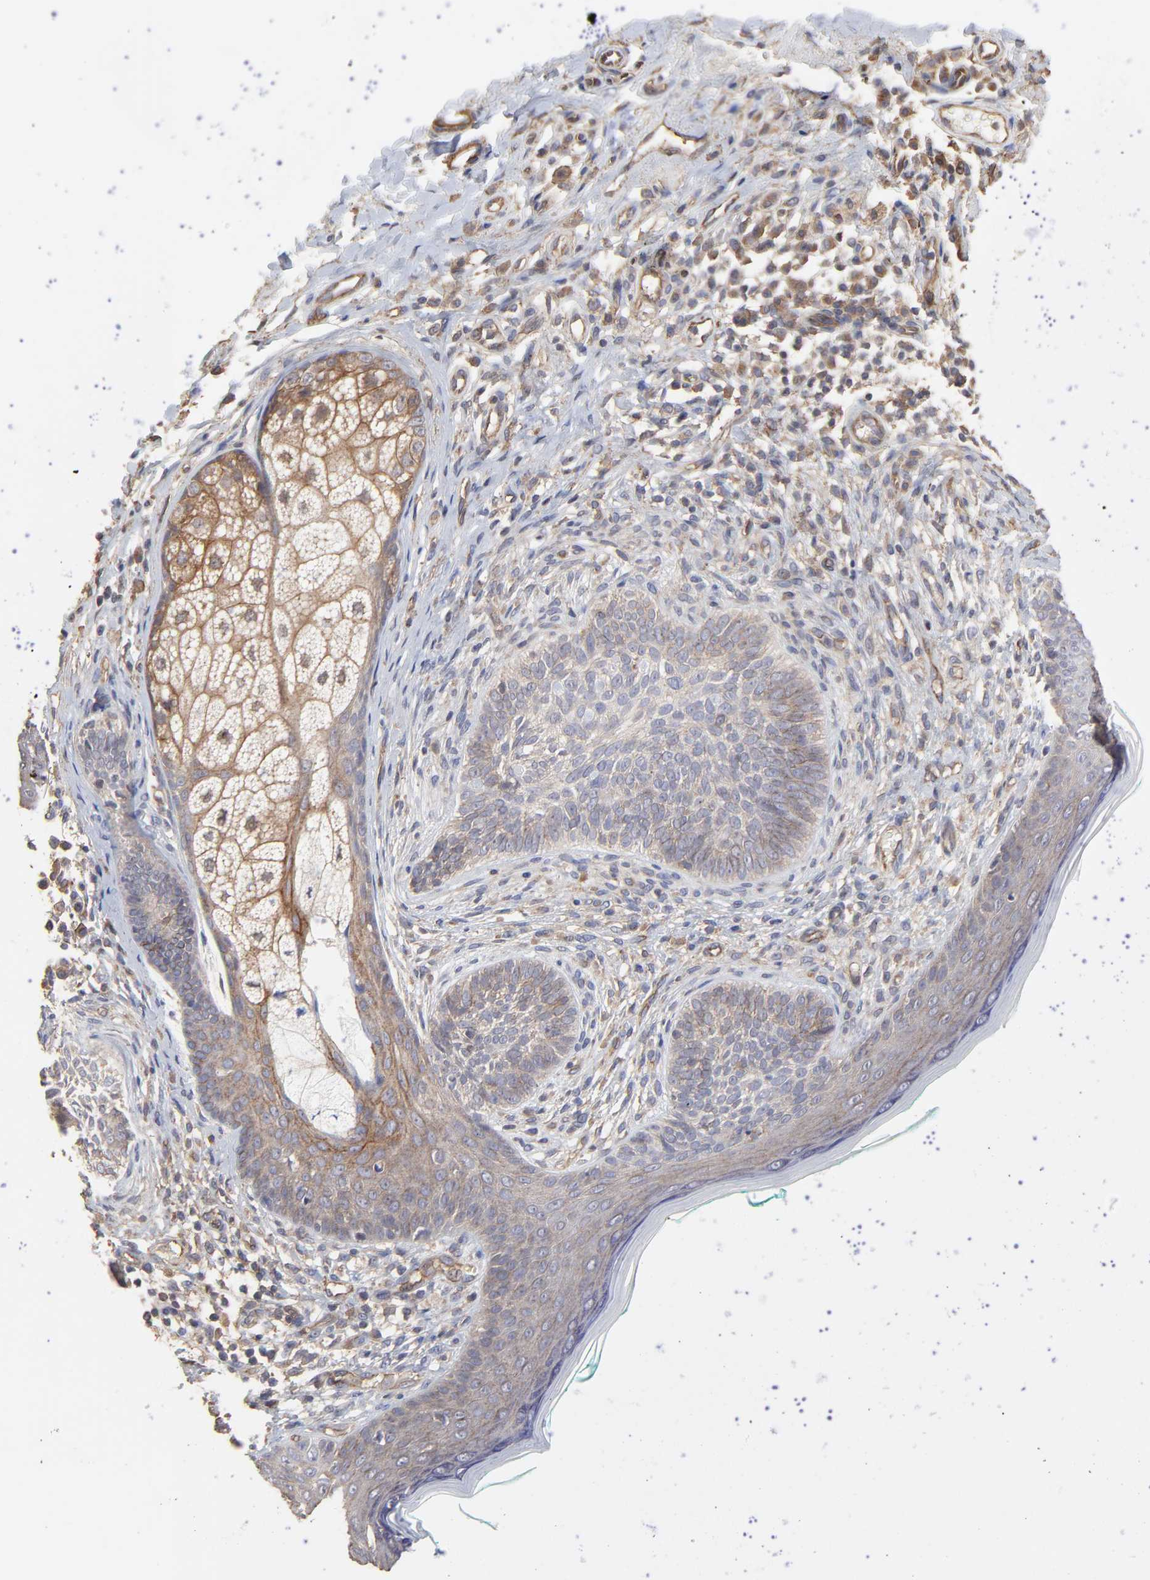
{"staining": {"intensity": "moderate", "quantity": "25%-75%", "location": "cytoplasmic/membranous"}, "tissue": "skin cancer", "cell_type": "Tumor cells", "image_type": "cancer", "snomed": [{"axis": "morphology", "description": "Normal tissue, NOS"}, {"axis": "morphology", "description": "Basal cell carcinoma"}, {"axis": "topography", "description": "Skin"}], "caption": "DAB (3,3'-diaminobenzidine) immunohistochemical staining of skin basal cell carcinoma displays moderate cytoplasmic/membranous protein staining in about 25%-75% of tumor cells. (Stains: DAB (3,3'-diaminobenzidine) in brown, nuclei in blue, Microscopy: brightfield microscopy at high magnification).", "gene": "ARMT1", "patient": {"sex": "male", "age": 76}}